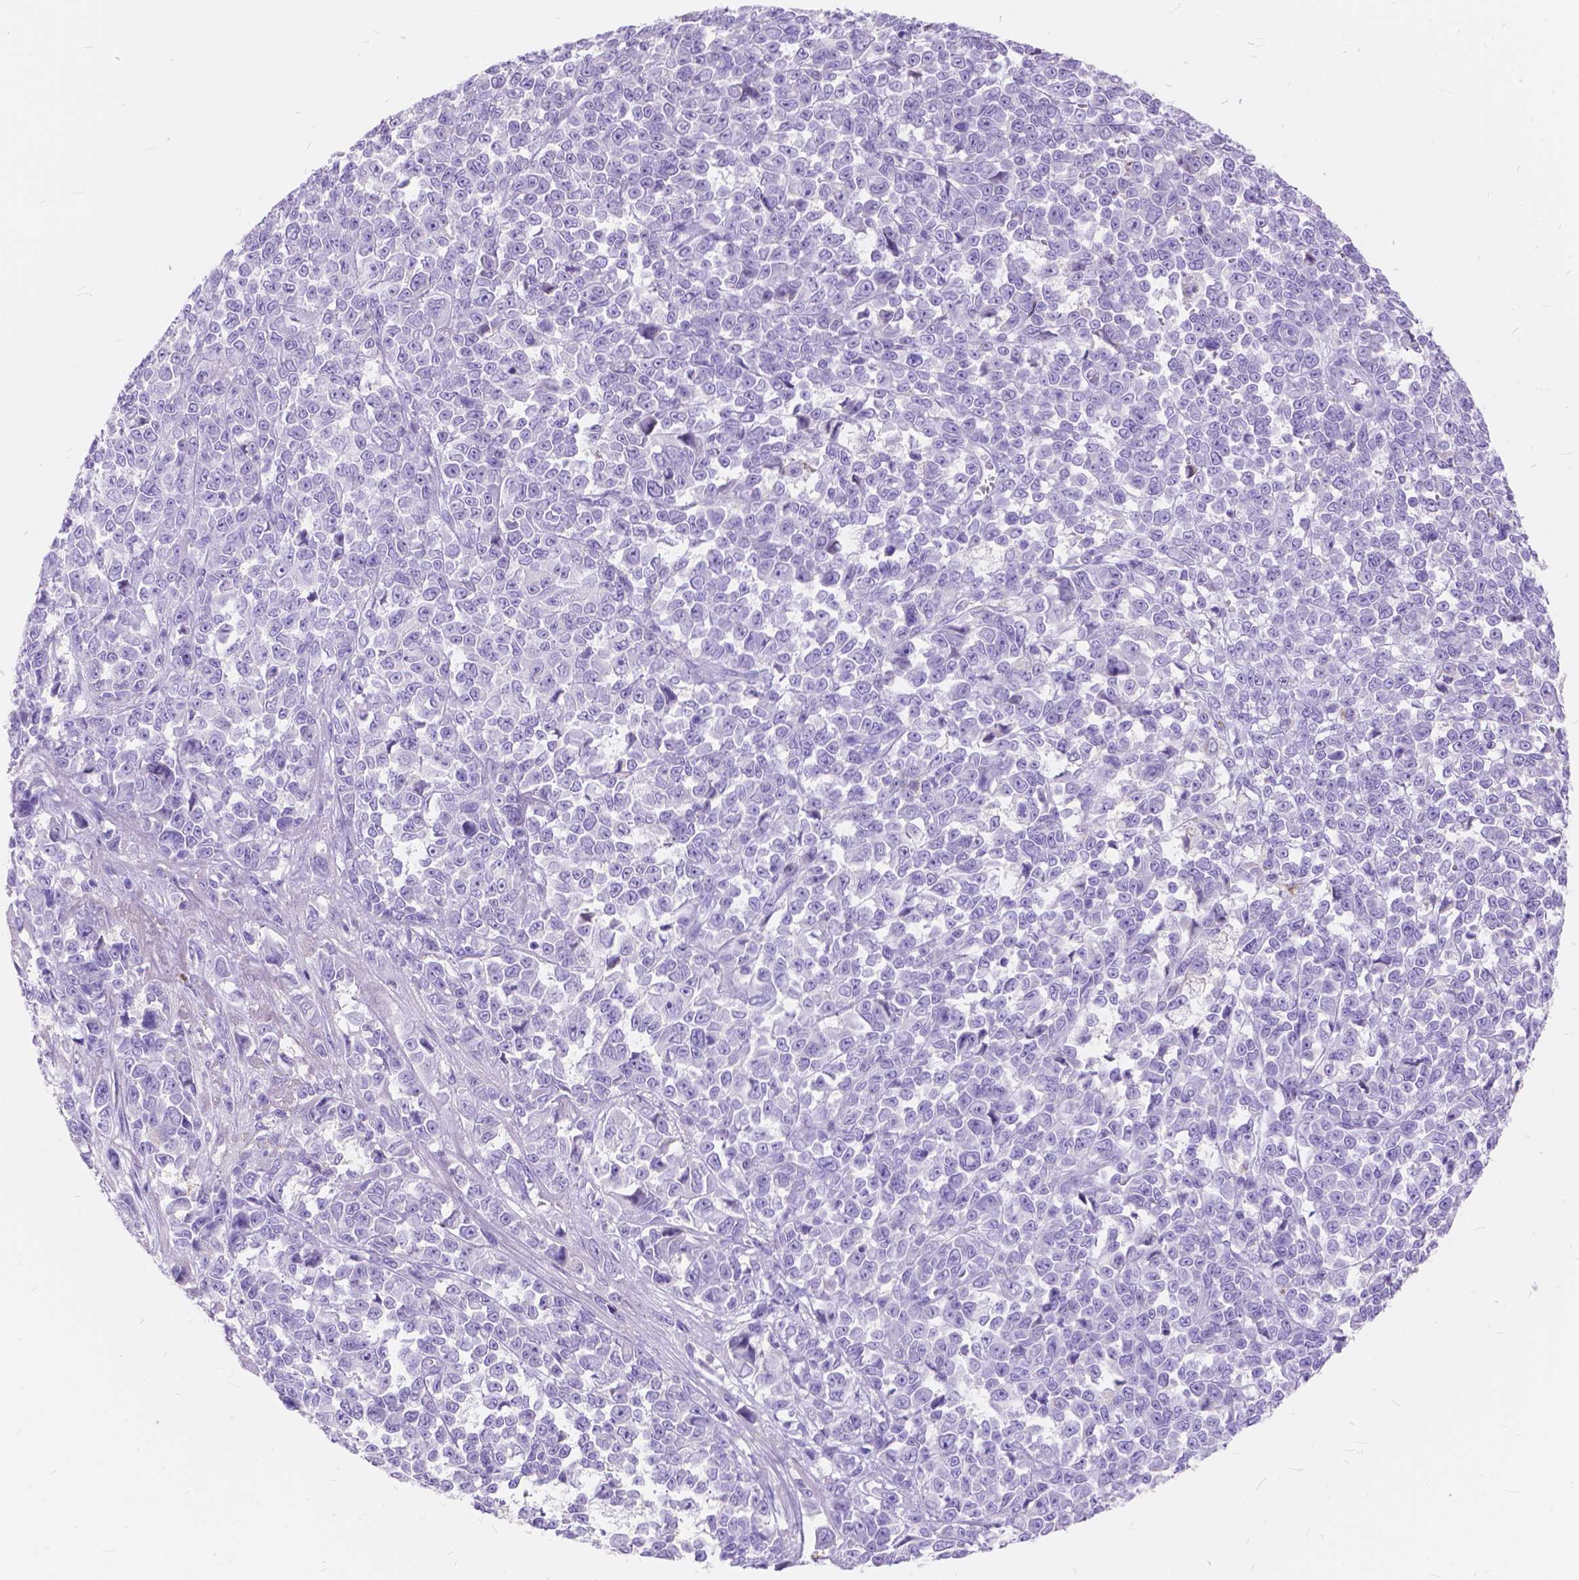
{"staining": {"intensity": "negative", "quantity": "none", "location": "none"}, "tissue": "melanoma", "cell_type": "Tumor cells", "image_type": "cancer", "snomed": [{"axis": "morphology", "description": "Malignant melanoma, NOS"}, {"axis": "topography", "description": "Skin"}], "caption": "There is no significant staining in tumor cells of malignant melanoma. (DAB (3,3'-diaminobenzidine) IHC, high magnification).", "gene": "FOXL2", "patient": {"sex": "female", "age": 95}}